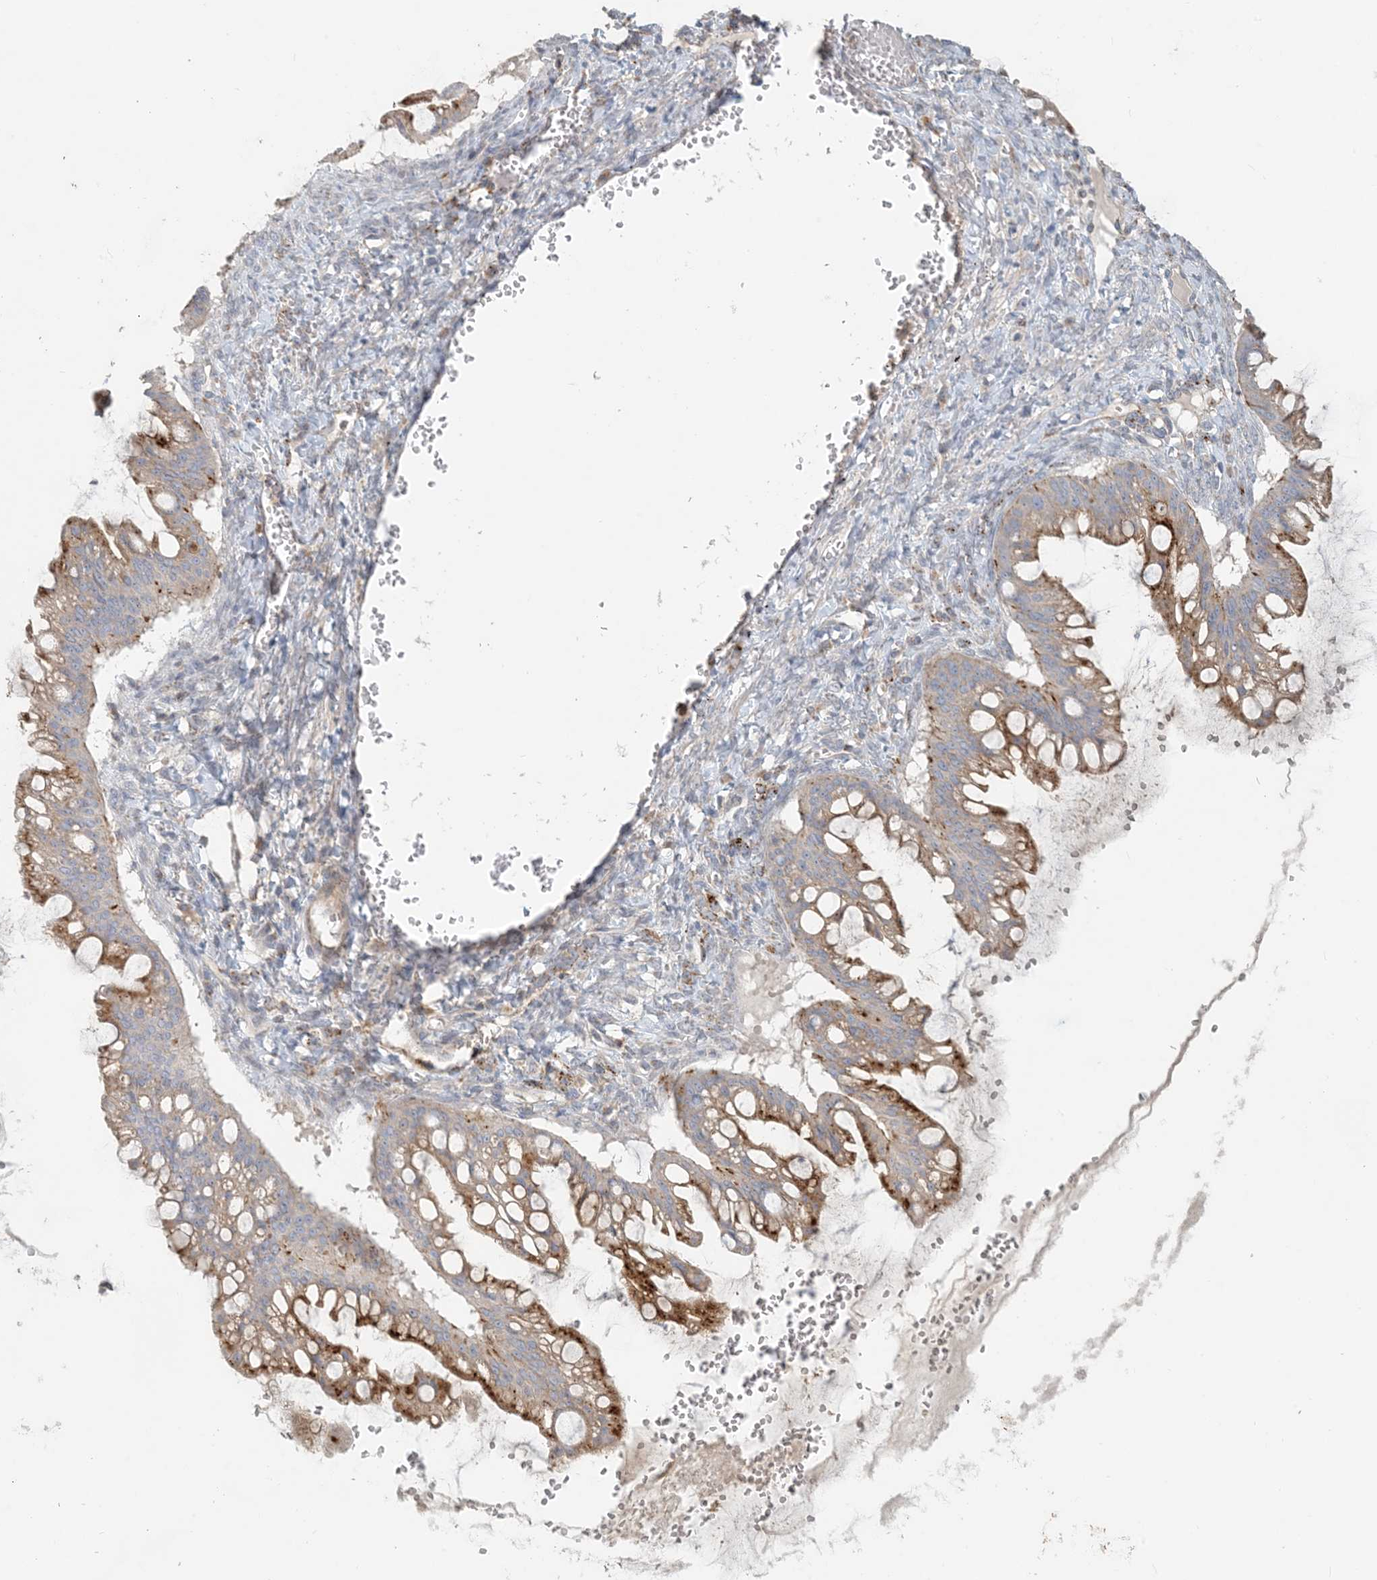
{"staining": {"intensity": "moderate", "quantity": ">75%", "location": "cytoplasmic/membranous"}, "tissue": "ovarian cancer", "cell_type": "Tumor cells", "image_type": "cancer", "snomed": [{"axis": "morphology", "description": "Cystadenocarcinoma, mucinous, NOS"}, {"axis": "topography", "description": "Ovary"}], "caption": "Mucinous cystadenocarcinoma (ovarian) stained with a protein marker shows moderate staining in tumor cells.", "gene": "SPPL2A", "patient": {"sex": "female", "age": 73}}